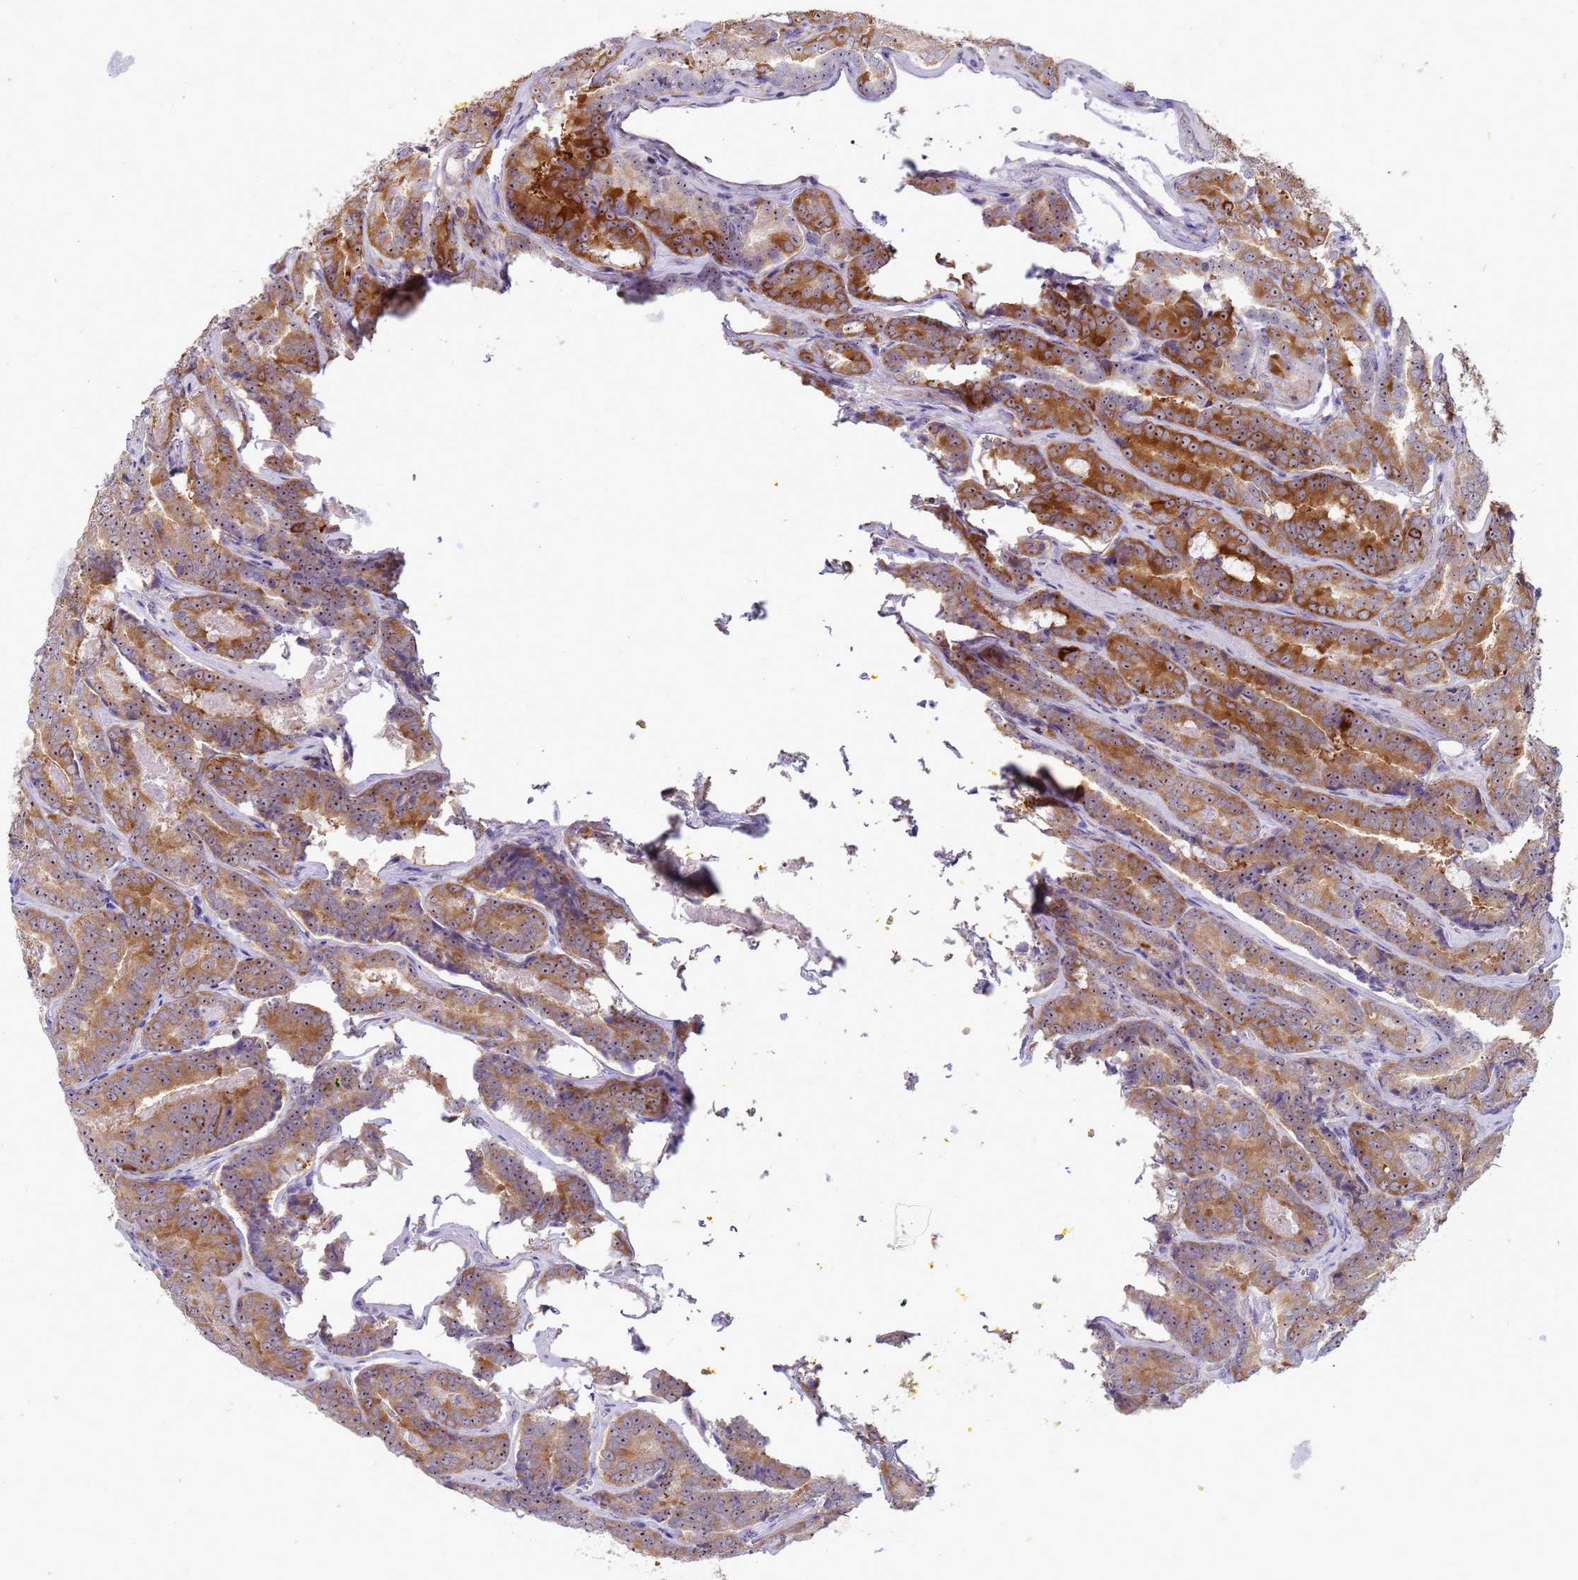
{"staining": {"intensity": "moderate", "quantity": "25%-75%", "location": "cytoplasmic/membranous,nuclear"}, "tissue": "prostate cancer", "cell_type": "Tumor cells", "image_type": "cancer", "snomed": [{"axis": "morphology", "description": "Adenocarcinoma, High grade"}, {"axis": "topography", "description": "Prostate"}], "caption": "This histopathology image exhibits immunohistochemistry staining of adenocarcinoma (high-grade) (prostate), with medium moderate cytoplasmic/membranous and nuclear expression in approximately 25%-75% of tumor cells.", "gene": "RSPO1", "patient": {"sex": "male", "age": 72}}